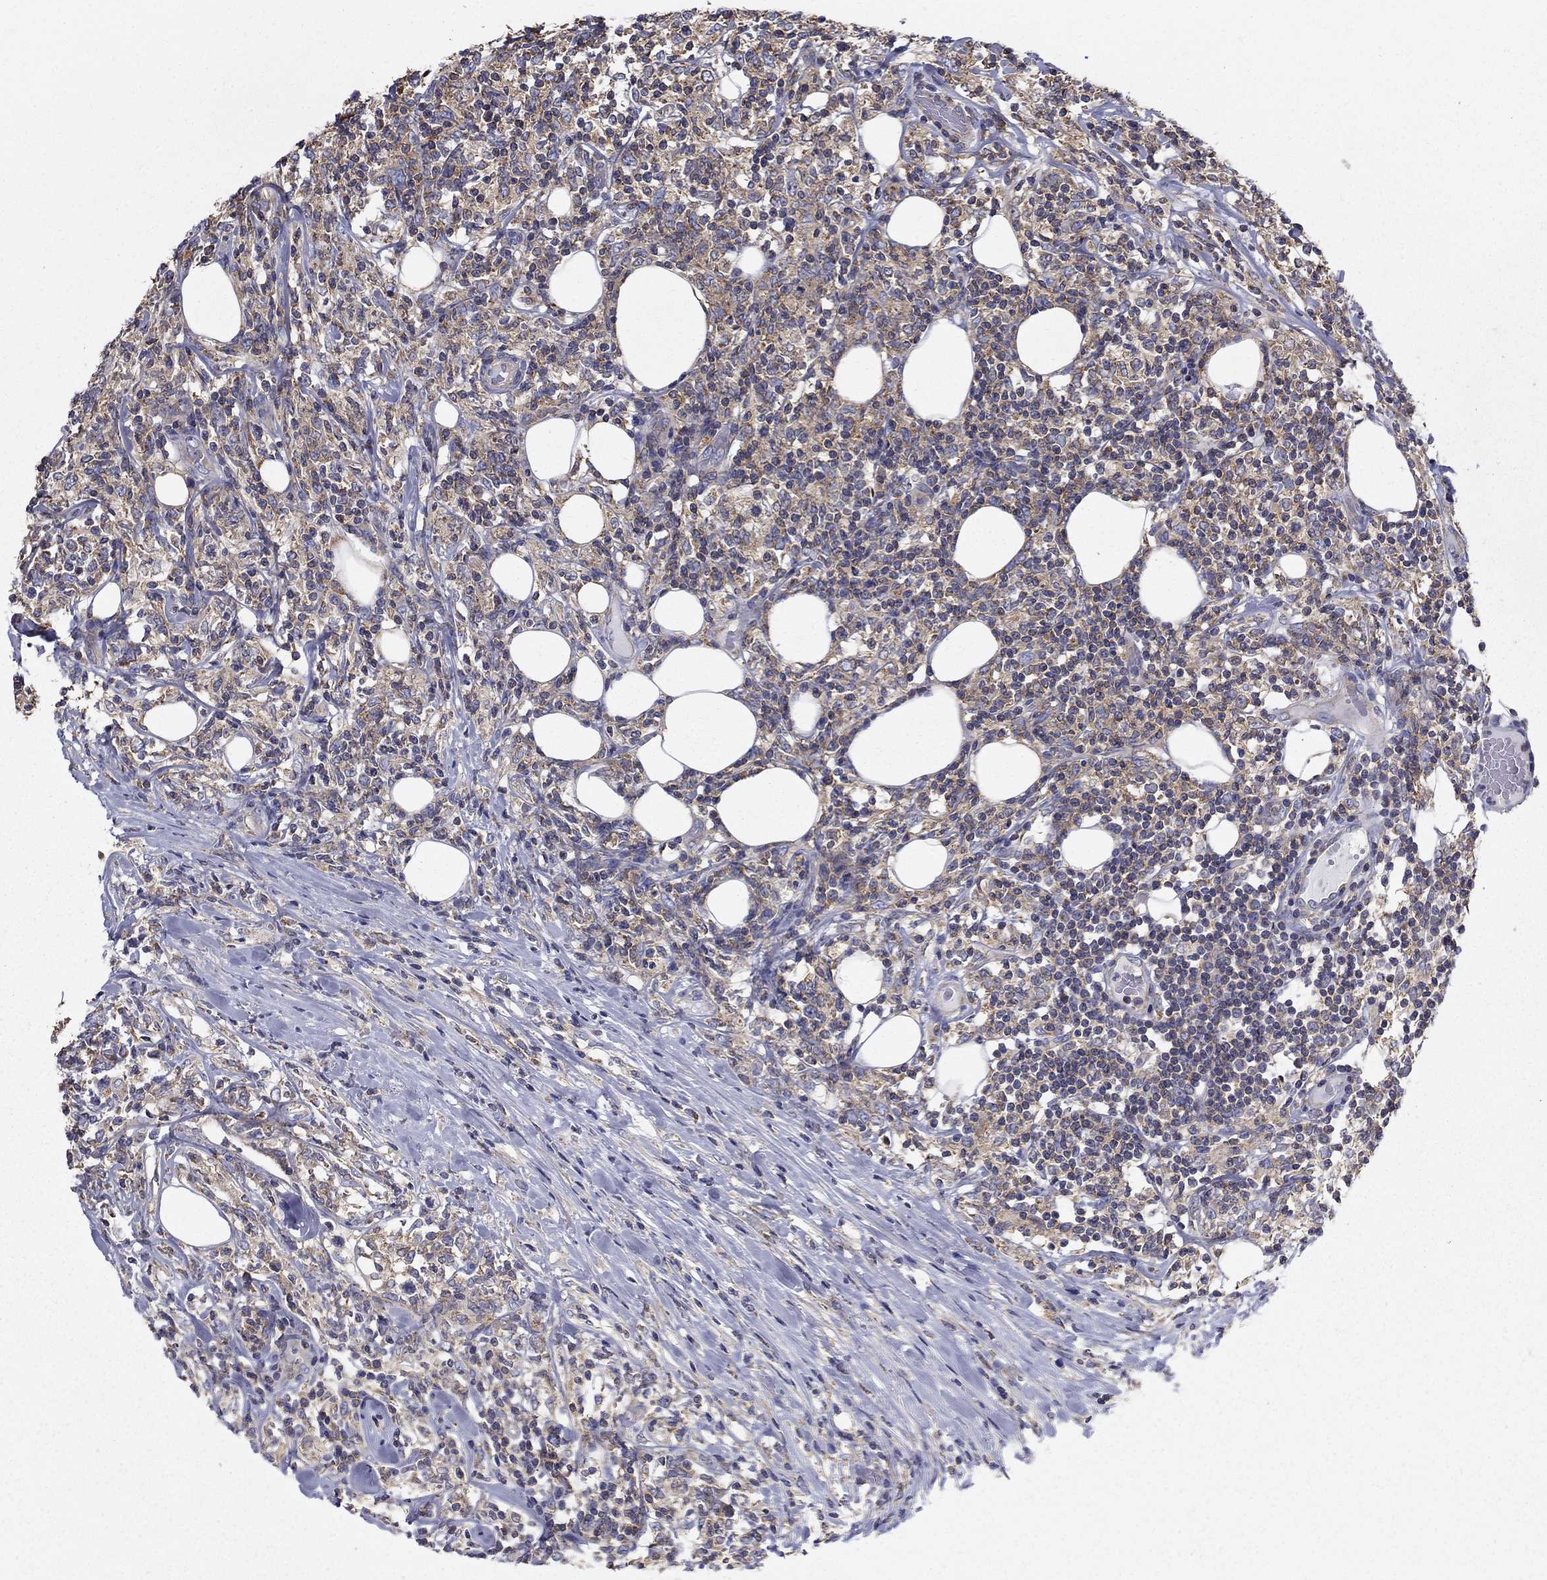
{"staining": {"intensity": "negative", "quantity": "none", "location": "none"}, "tissue": "lymphoma", "cell_type": "Tumor cells", "image_type": "cancer", "snomed": [{"axis": "morphology", "description": "Malignant lymphoma, non-Hodgkin's type, High grade"}, {"axis": "topography", "description": "Lymph node"}], "caption": "The IHC image has no significant expression in tumor cells of high-grade malignant lymphoma, non-Hodgkin's type tissue.", "gene": "NME5", "patient": {"sex": "female", "age": 84}}